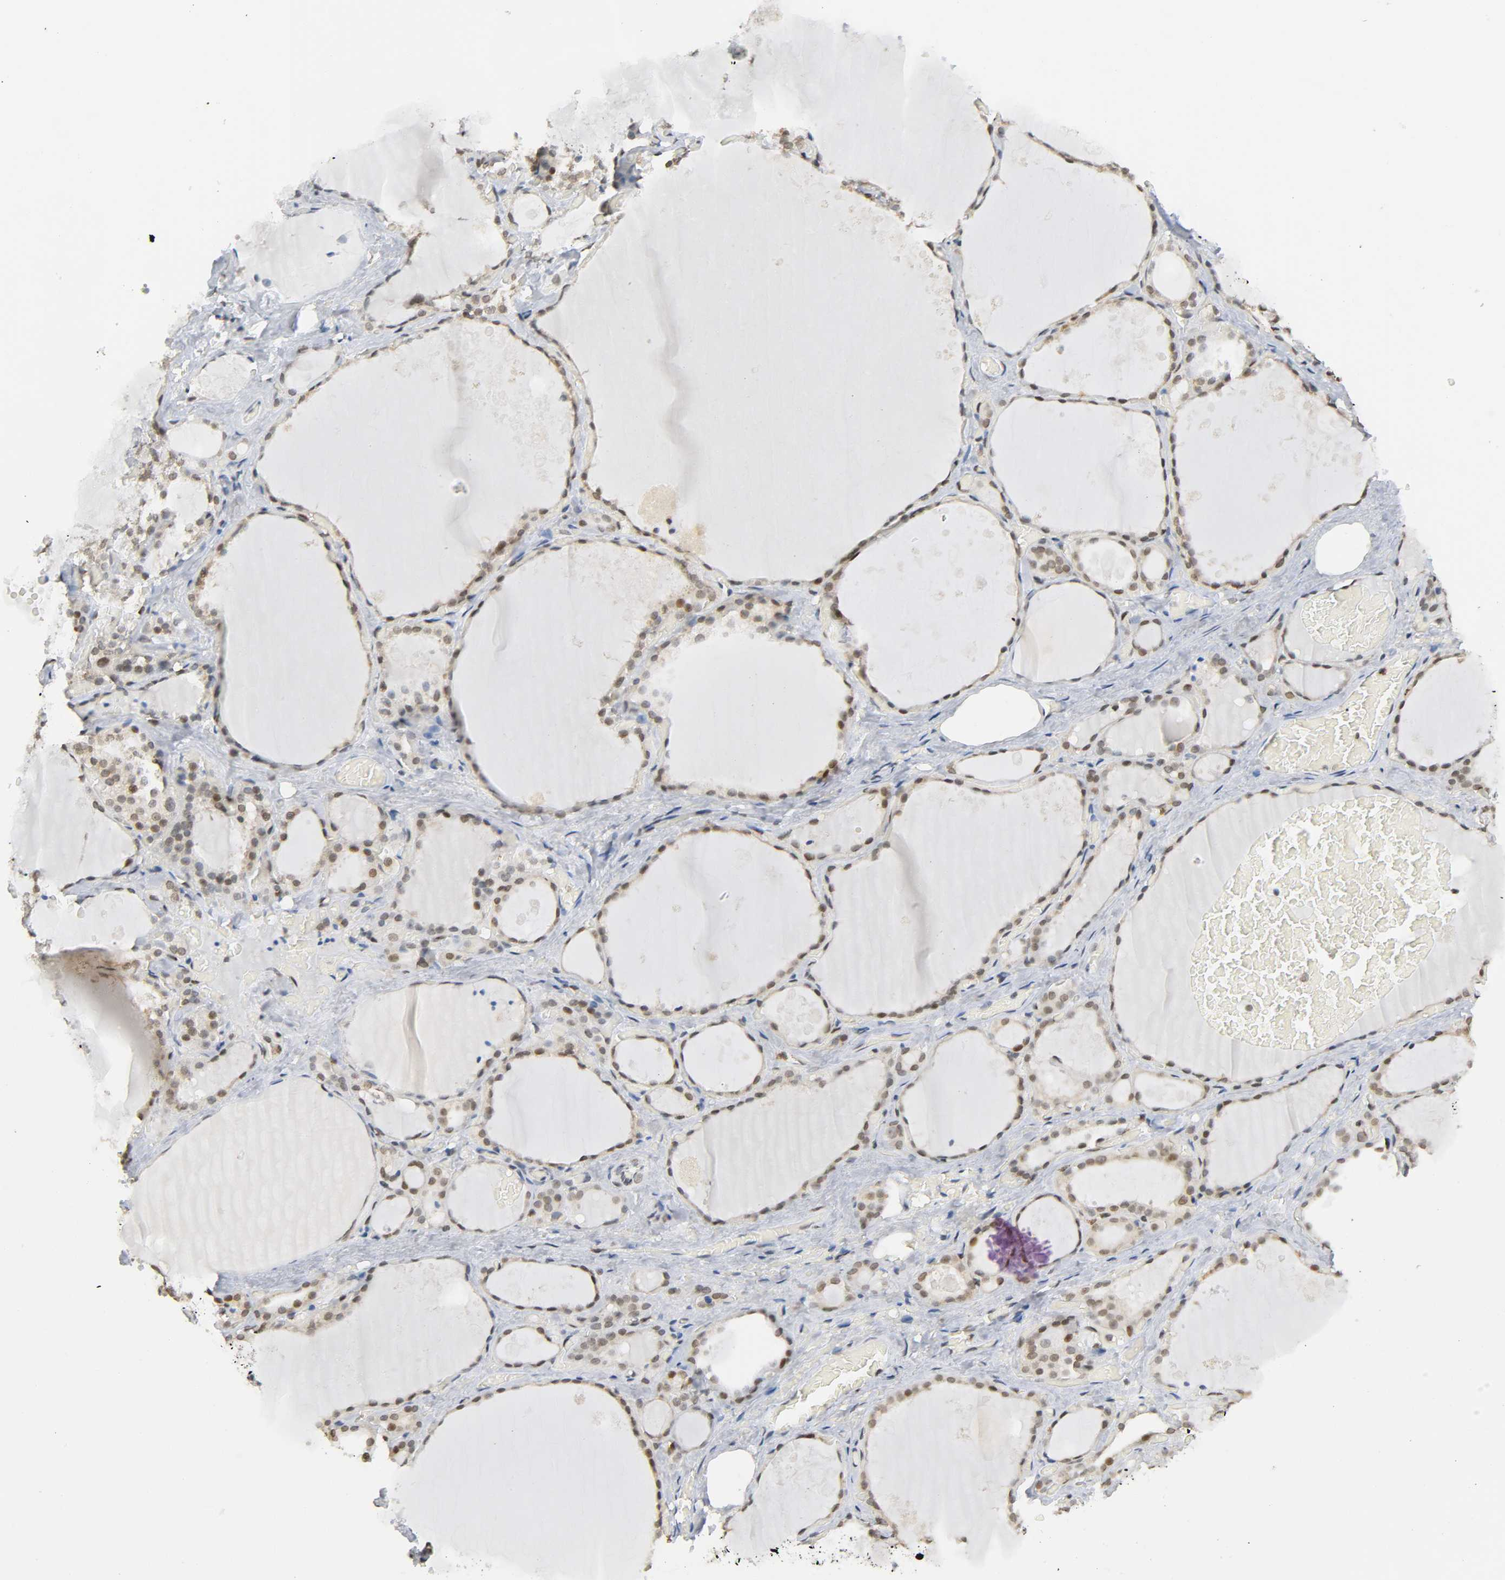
{"staining": {"intensity": "moderate", "quantity": ">75%", "location": "nuclear"}, "tissue": "thyroid gland", "cell_type": "Glandular cells", "image_type": "normal", "snomed": [{"axis": "morphology", "description": "Normal tissue, NOS"}, {"axis": "topography", "description": "Thyroid gland"}], "caption": "The photomicrograph demonstrates immunohistochemical staining of benign thyroid gland. There is moderate nuclear staining is identified in about >75% of glandular cells. The staining is performed using DAB brown chromogen to label protein expression. The nuclei are counter-stained blue using hematoxylin.", "gene": "SUMO1", "patient": {"sex": "male", "age": 61}}